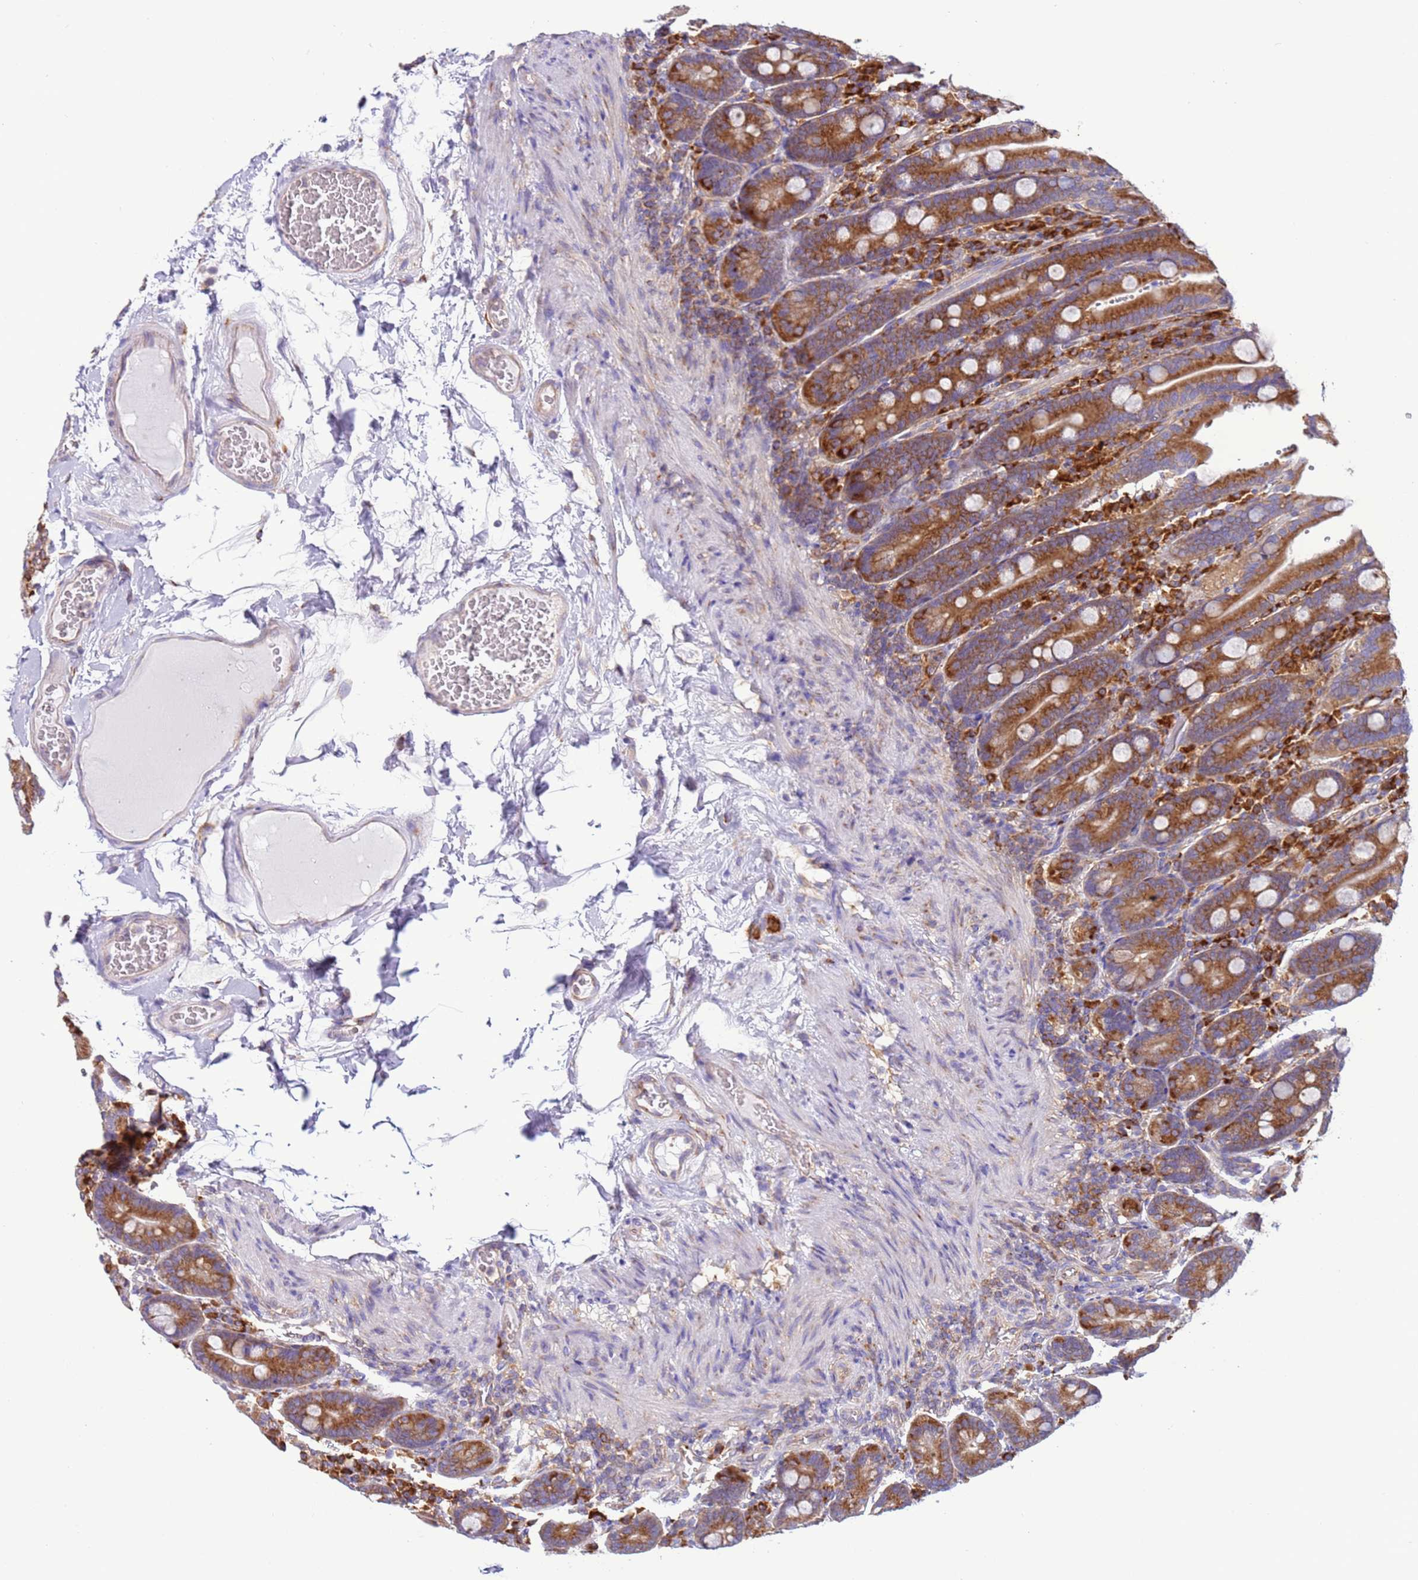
{"staining": {"intensity": "strong", "quantity": ">75%", "location": "cytoplasmic/membranous"}, "tissue": "duodenum", "cell_type": "Glandular cells", "image_type": "normal", "snomed": [{"axis": "morphology", "description": "Normal tissue, NOS"}, {"axis": "topography", "description": "Duodenum"}], "caption": "DAB (3,3'-diaminobenzidine) immunohistochemical staining of unremarkable duodenum shows strong cytoplasmic/membranous protein expression in approximately >75% of glandular cells. The staining was performed using DAB, with brown indicating positive protein expression. Nuclei are stained blue with hematoxylin.", "gene": "VARS1", "patient": {"sex": "female", "age": 62}}